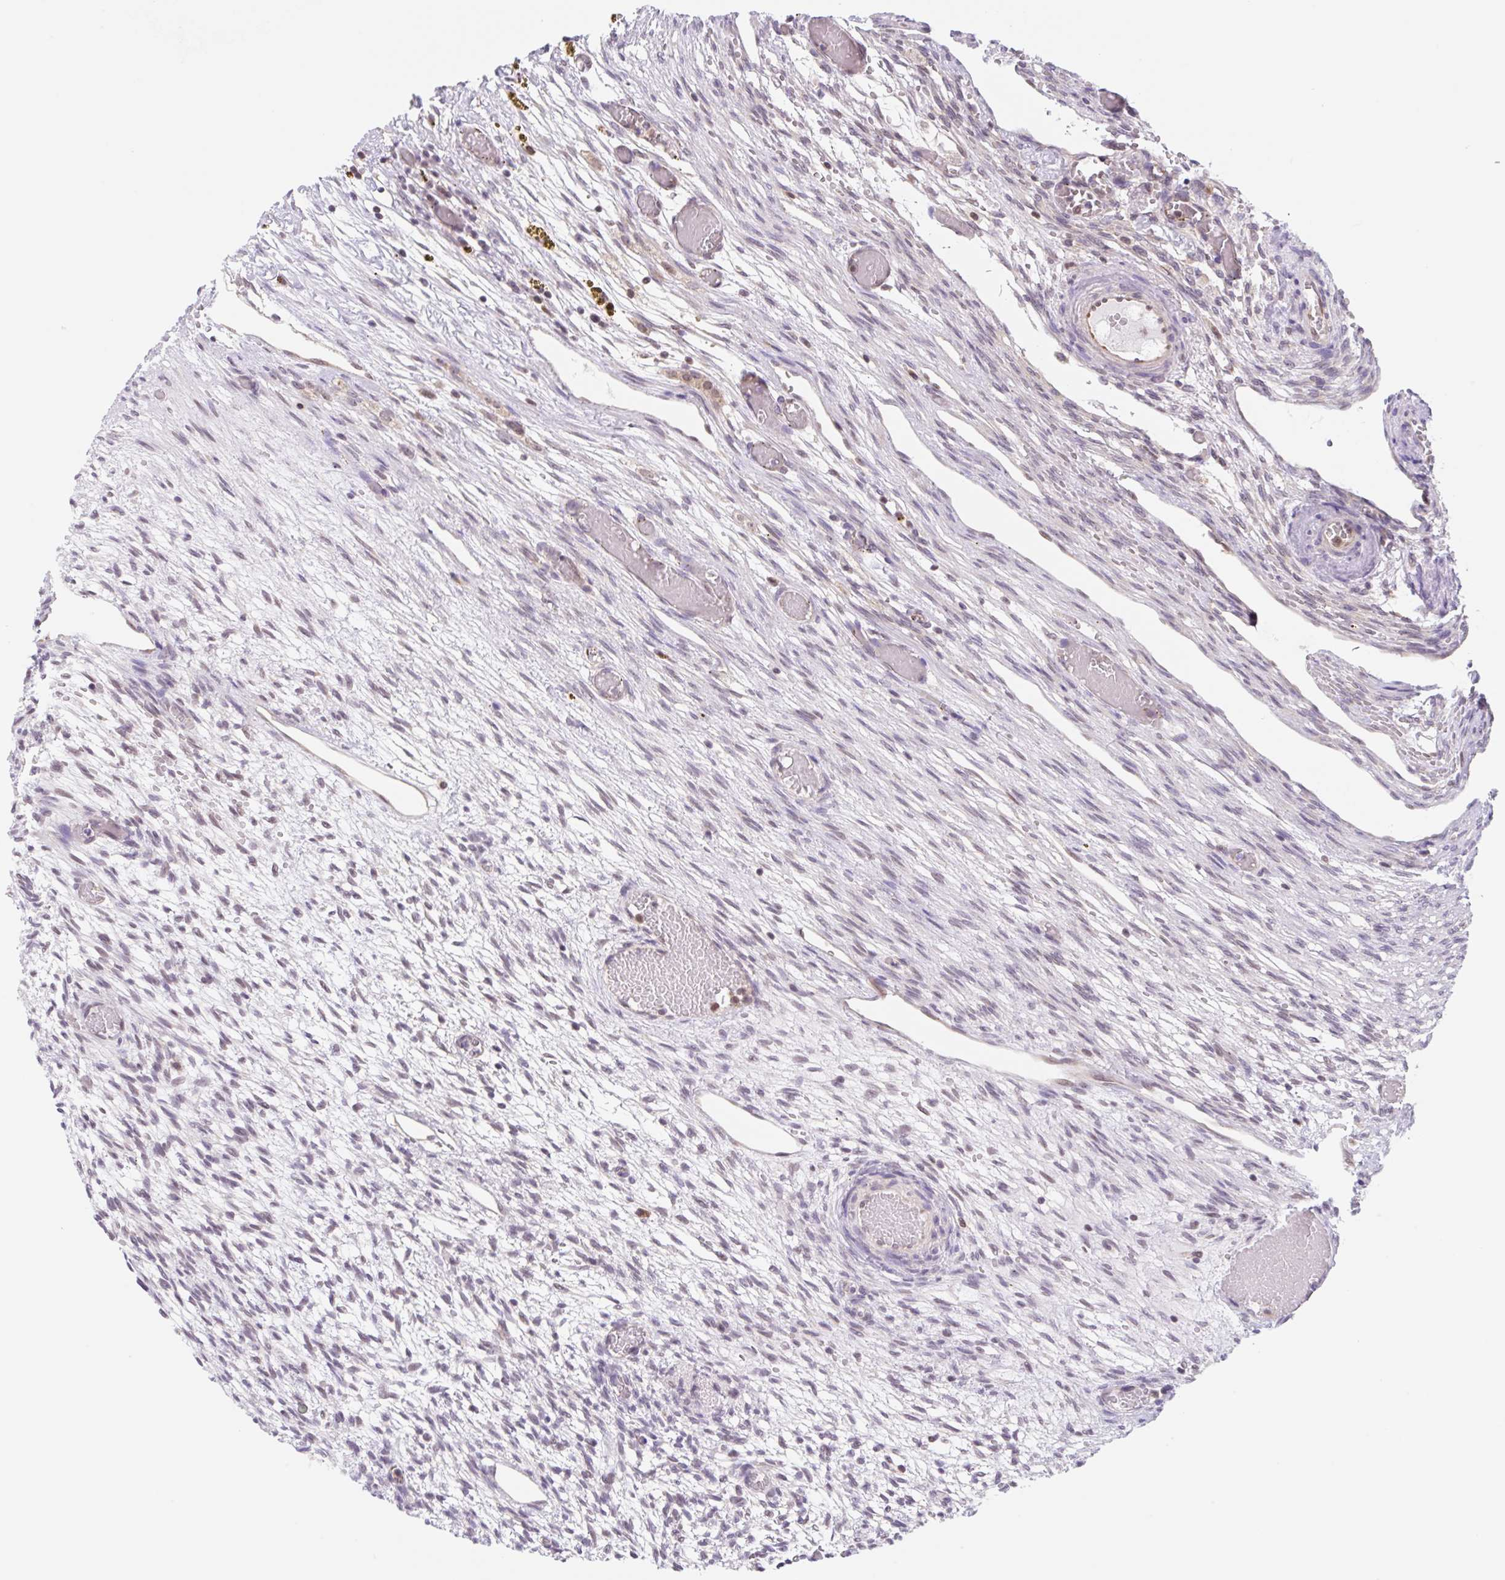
{"staining": {"intensity": "moderate", "quantity": ">75%", "location": "cytoplasmic/membranous"}, "tissue": "ovary", "cell_type": "Follicle cells", "image_type": "normal", "snomed": [{"axis": "morphology", "description": "Normal tissue, NOS"}, {"axis": "topography", "description": "Ovary"}], "caption": "Ovary stained with DAB (3,3'-diaminobenzidine) immunohistochemistry reveals medium levels of moderate cytoplasmic/membranous expression in approximately >75% of follicle cells.", "gene": "TBPL2", "patient": {"sex": "female", "age": 67}}